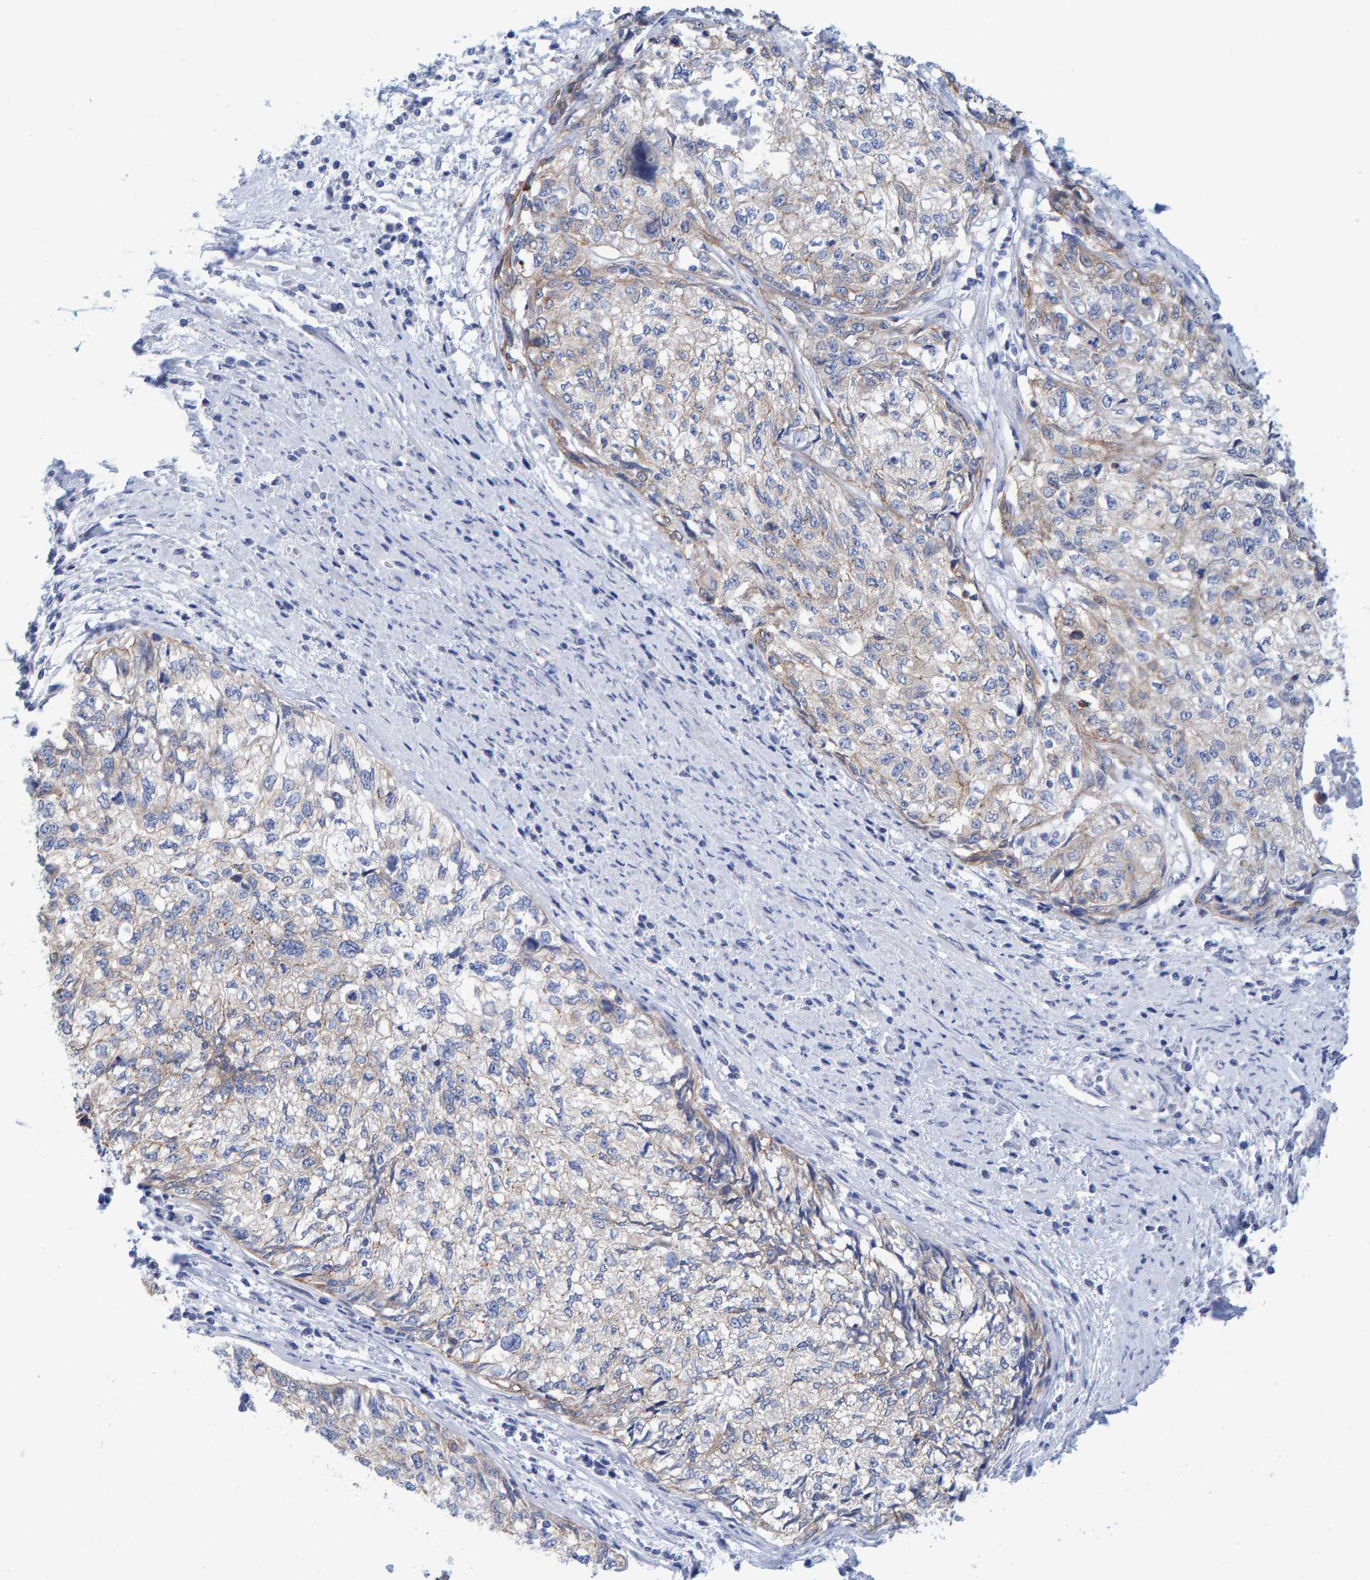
{"staining": {"intensity": "weak", "quantity": "25%-75%", "location": "cytoplasmic/membranous"}, "tissue": "cervical cancer", "cell_type": "Tumor cells", "image_type": "cancer", "snomed": [{"axis": "morphology", "description": "Squamous cell carcinoma, NOS"}, {"axis": "topography", "description": "Cervix"}], "caption": "Human cervical cancer stained with a brown dye demonstrates weak cytoplasmic/membranous positive positivity in about 25%-75% of tumor cells.", "gene": "JAKMIP3", "patient": {"sex": "female", "age": 57}}